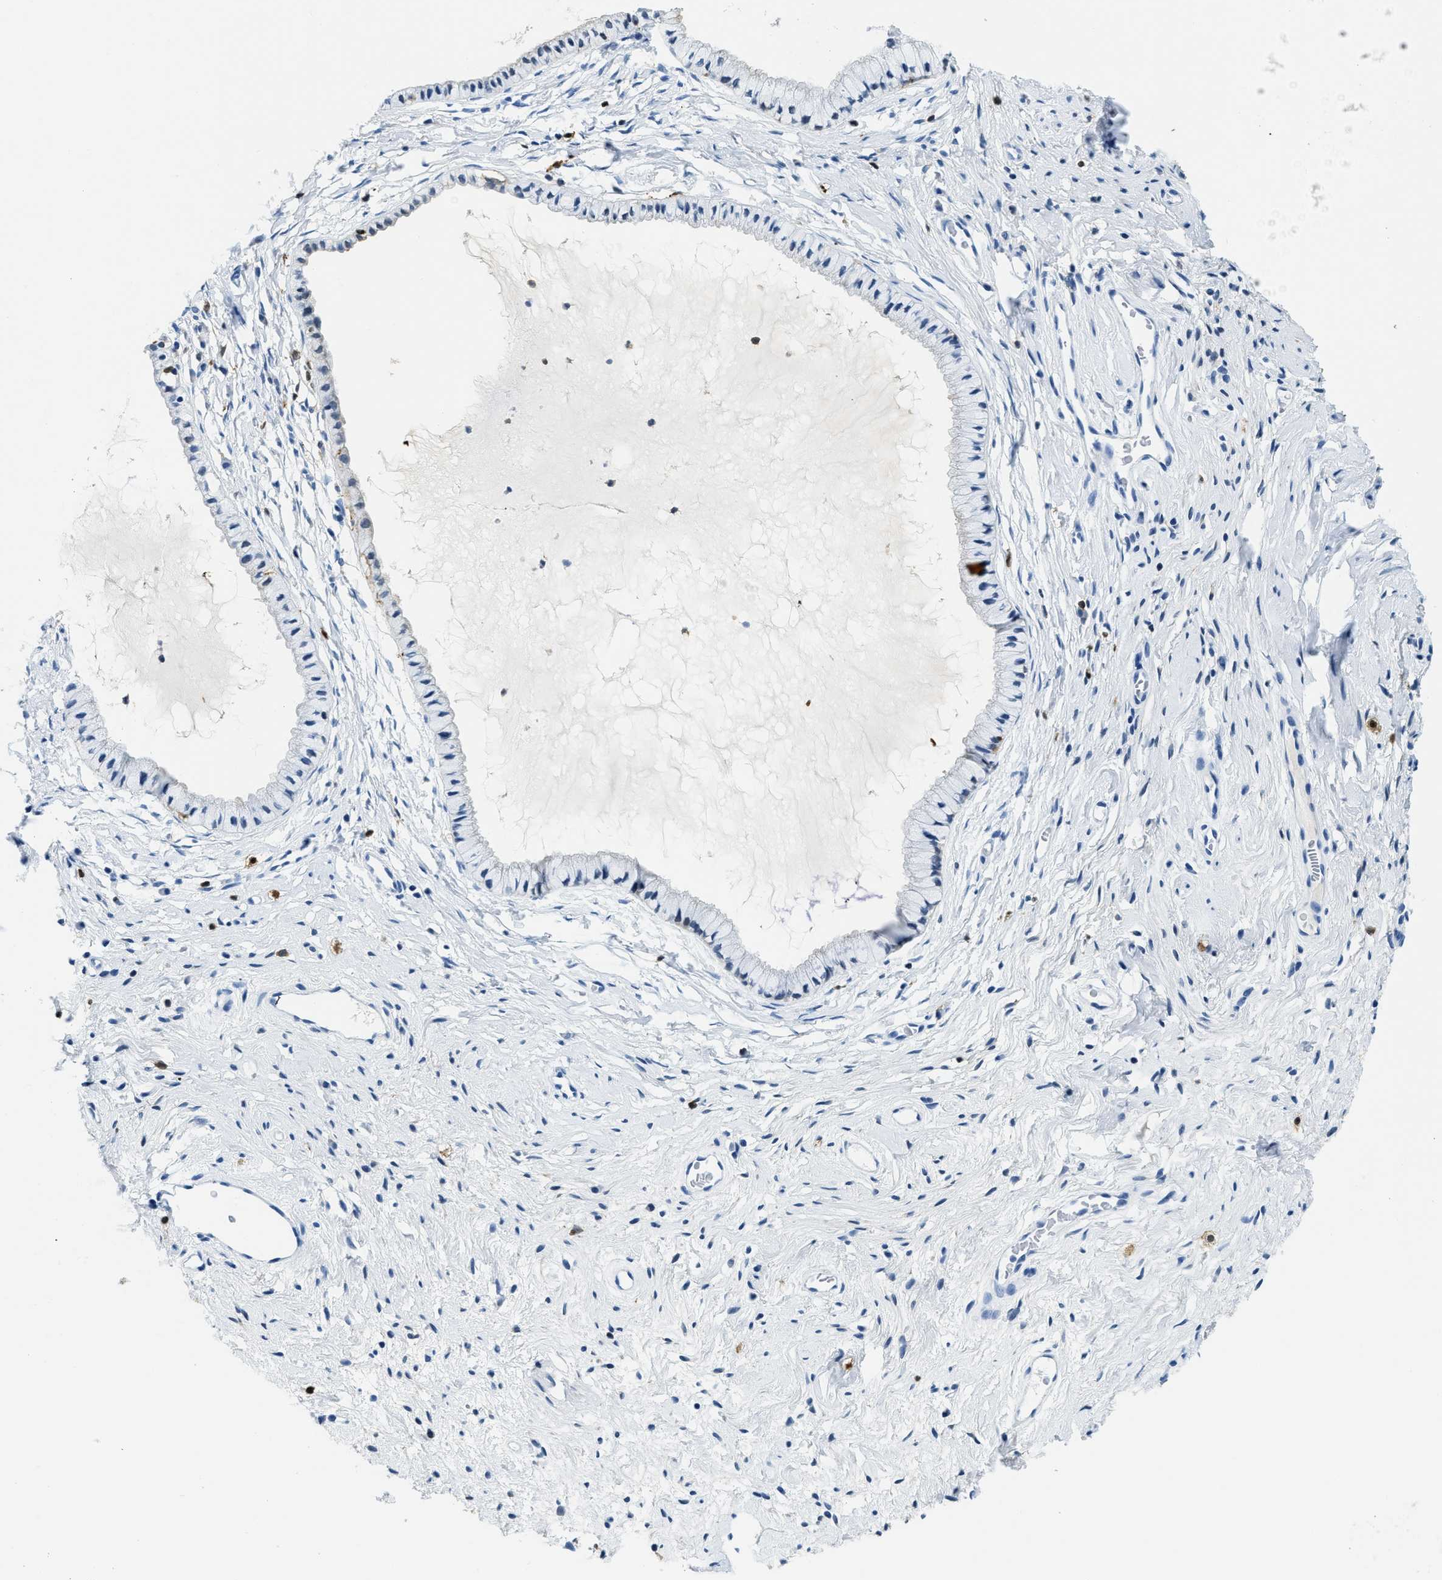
{"staining": {"intensity": "negative", "quantity": "none", "location": "none"}, "tissue": "cervix", "cell_type": "Glandular cells", "image_type": "normal", "snomed": [{"axis": "morphology", "description": "Normal tissue, NOS"}, {"axis": "topography", "description": "Cervix"}], "caption": "An immunohistochemistry photomicrograph of normal cervix is shown. There is no staining in glandular cells of cervix.", "gene": "CAPG", "patient": {"sex": "female", "age": 77}}